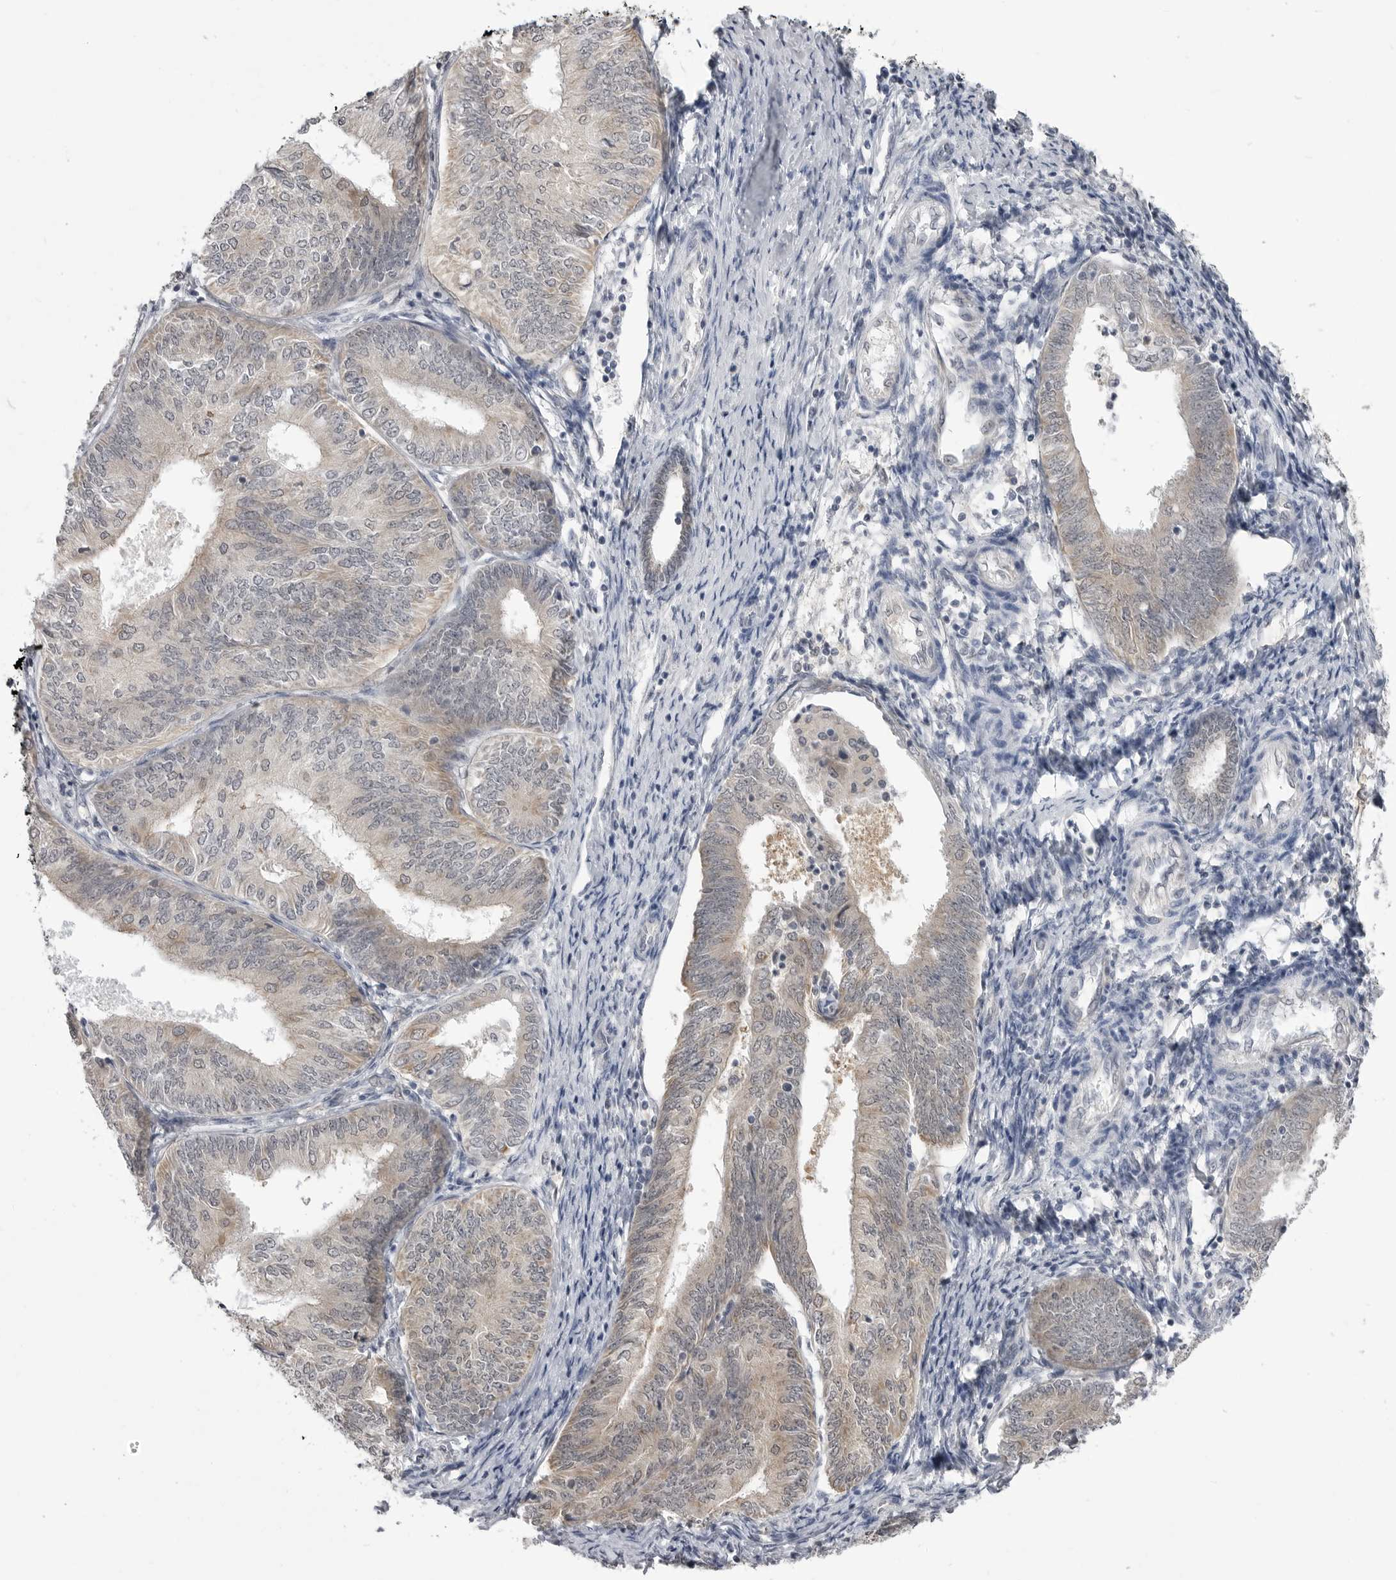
{"staining": {"intensity": "weak", "quantity": "<25%", "location": "cytoplasmic/membranous"}, "tissue": "endometrial cancer", "cell_type": "Tumor cells", "image_type": "cancer", "snomed": [{"axis": "morphology", "description": "Adenocarcinoma, NOS"}, {"axis": "topography", "description": "Endometrium"}], "caption": "DAB (3,3'-diaminobenzidine) immunohistochemical staining of human endometrial adenocarcinoma demonstrates no significant expression in tumor cells.", "gene": "FH", "patient": {"sex": "female", "age": 58}}